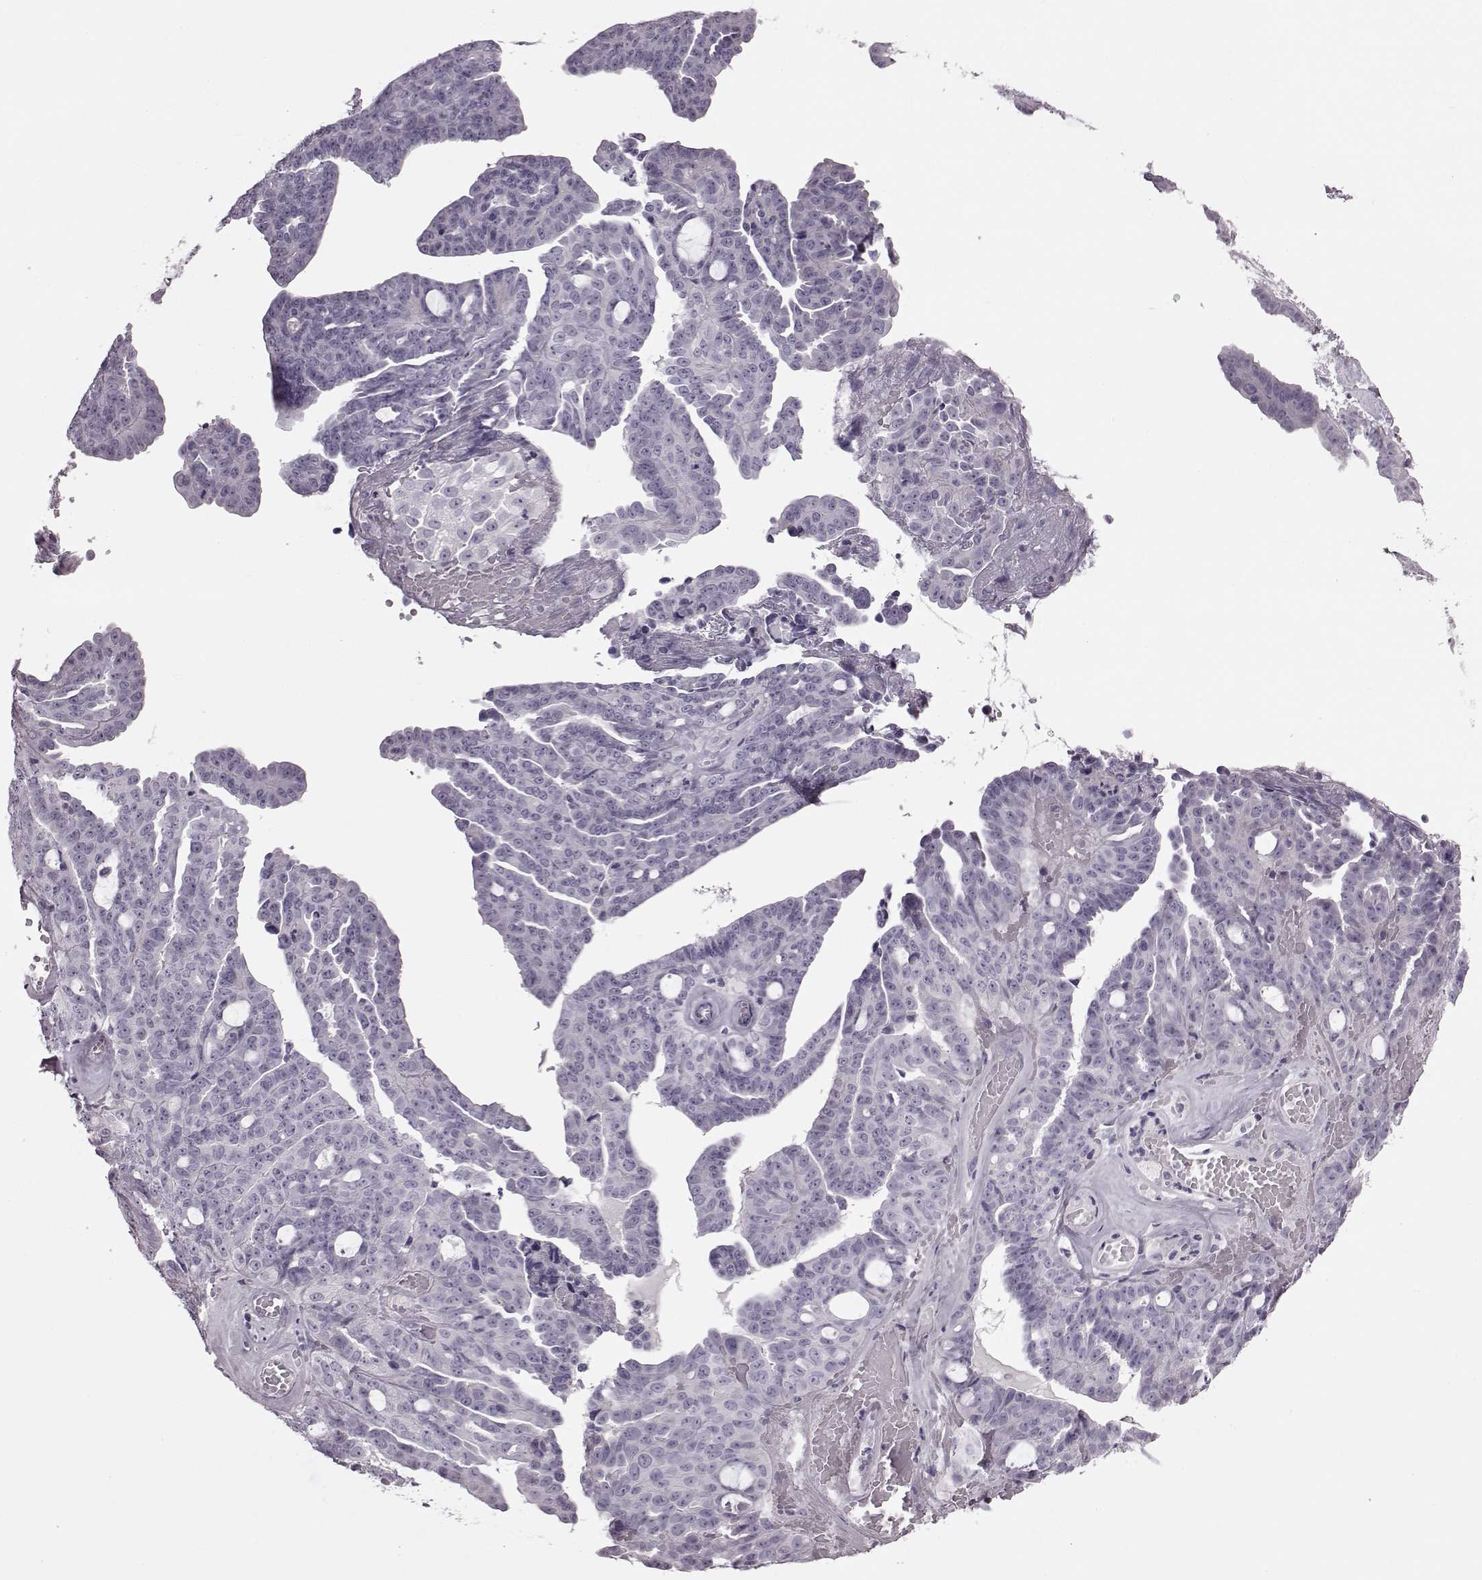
{"staining": {"intensity": "negative", "quantity": "none", "location": "none"}, "tissue": "ovarian cancer", "cell_type": "Tumor cells", "image_type": "cancer", "snomed": [{"axis": "morphology", "description": "Cystadenocarcinoma, serous, NOS"}, {"axis": "topography", "description": "Ovary"}], "caption": "Tumor cells show no significant staining in serous cystadenocarcinoma (ovarian).", "gene": "SNTG1", "patient": {"sex": "female", "age": 71}}